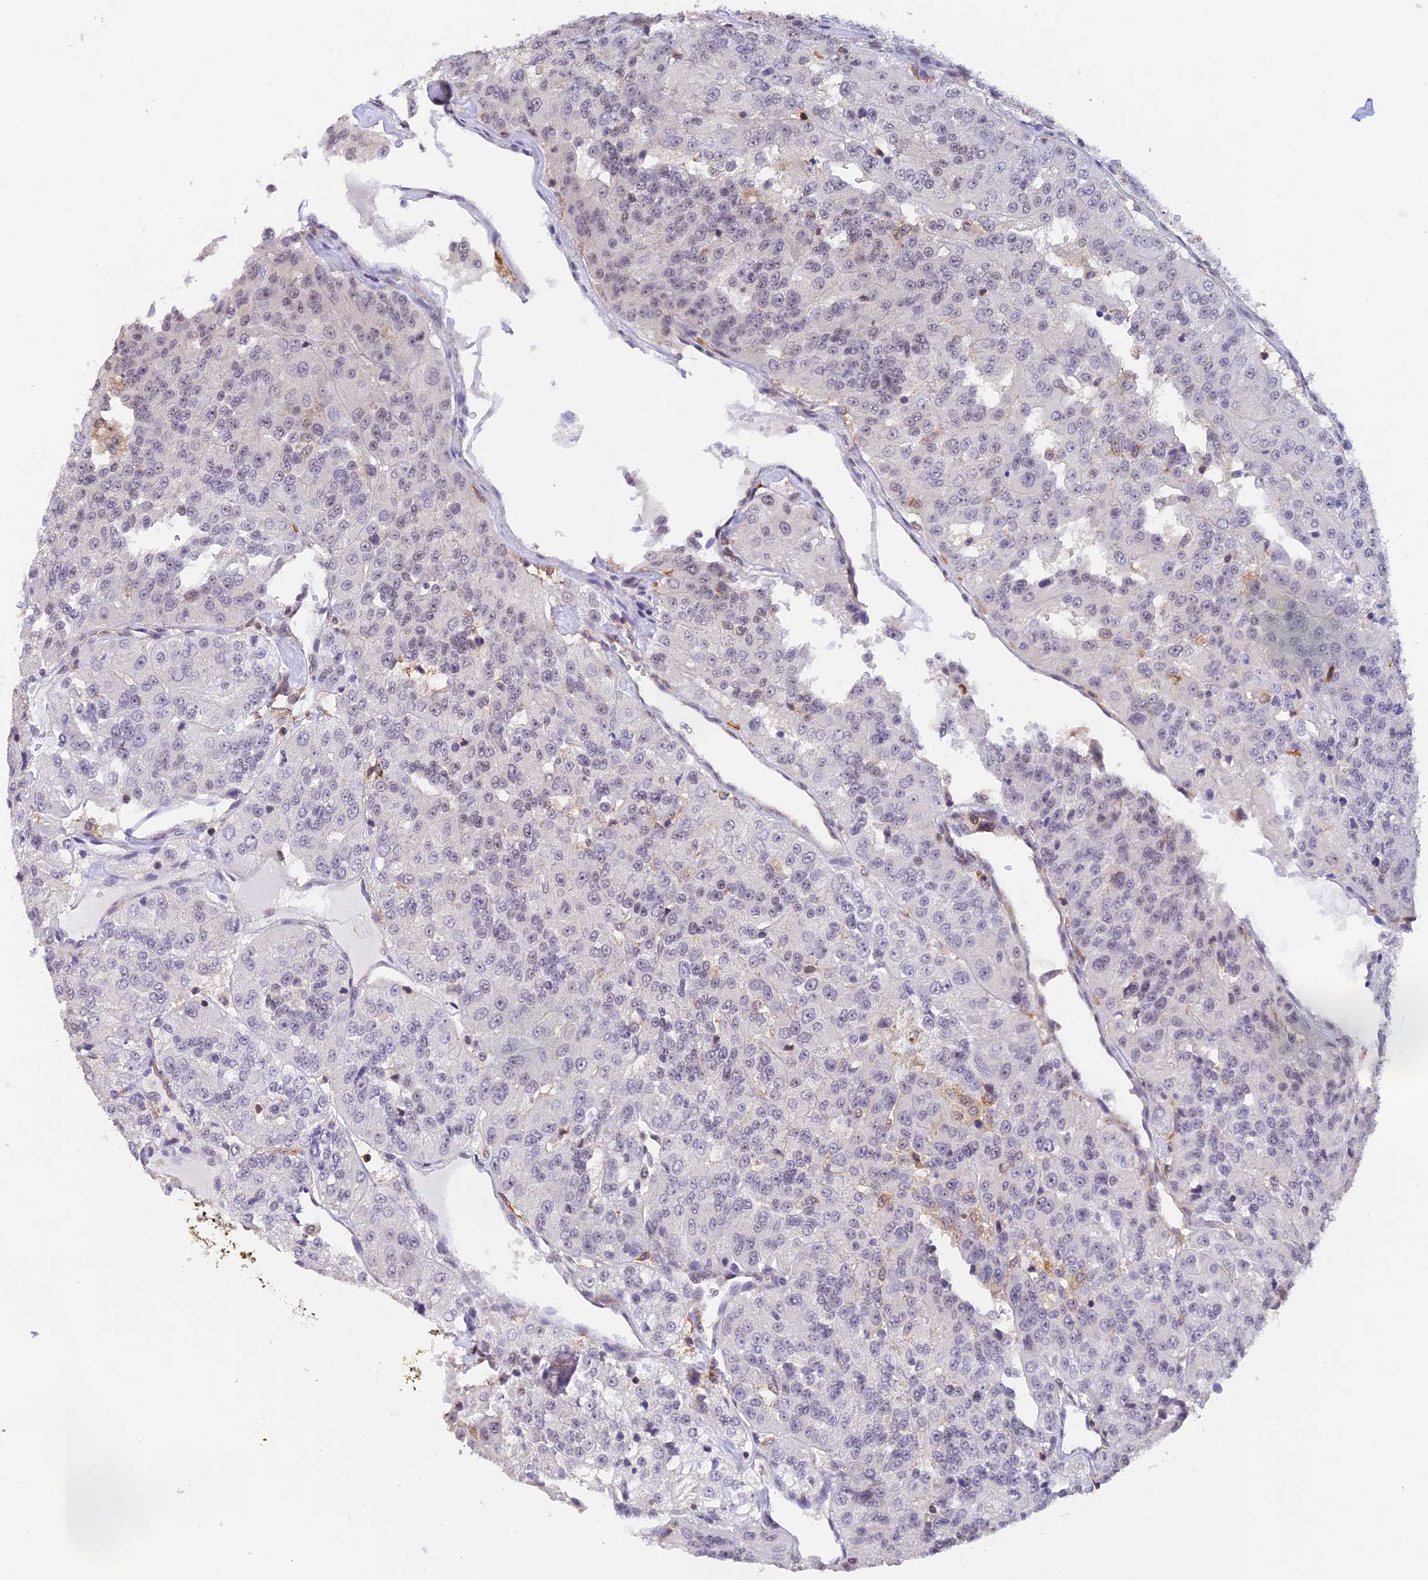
{"staining": {"intensity": "moderate", "quantity": "<25%", "location": "nuclear"}, "tissue": "renal cancer", "cell_type": "Tumor cells", "image_type": "cancer", "snomed": [{"axis": "morphology", "description": "Adenocarcinoma, NOS"}, {"axis": "topography", "description": "Kidney"}], "caption": "Renal adenocarcinoma stained with DAB IHC displays low levels of moderate nuclear positivity in approximately <25% of tumor cells.", "gene": "THAP11", "patient": {"sex": "female", "age": 63}}